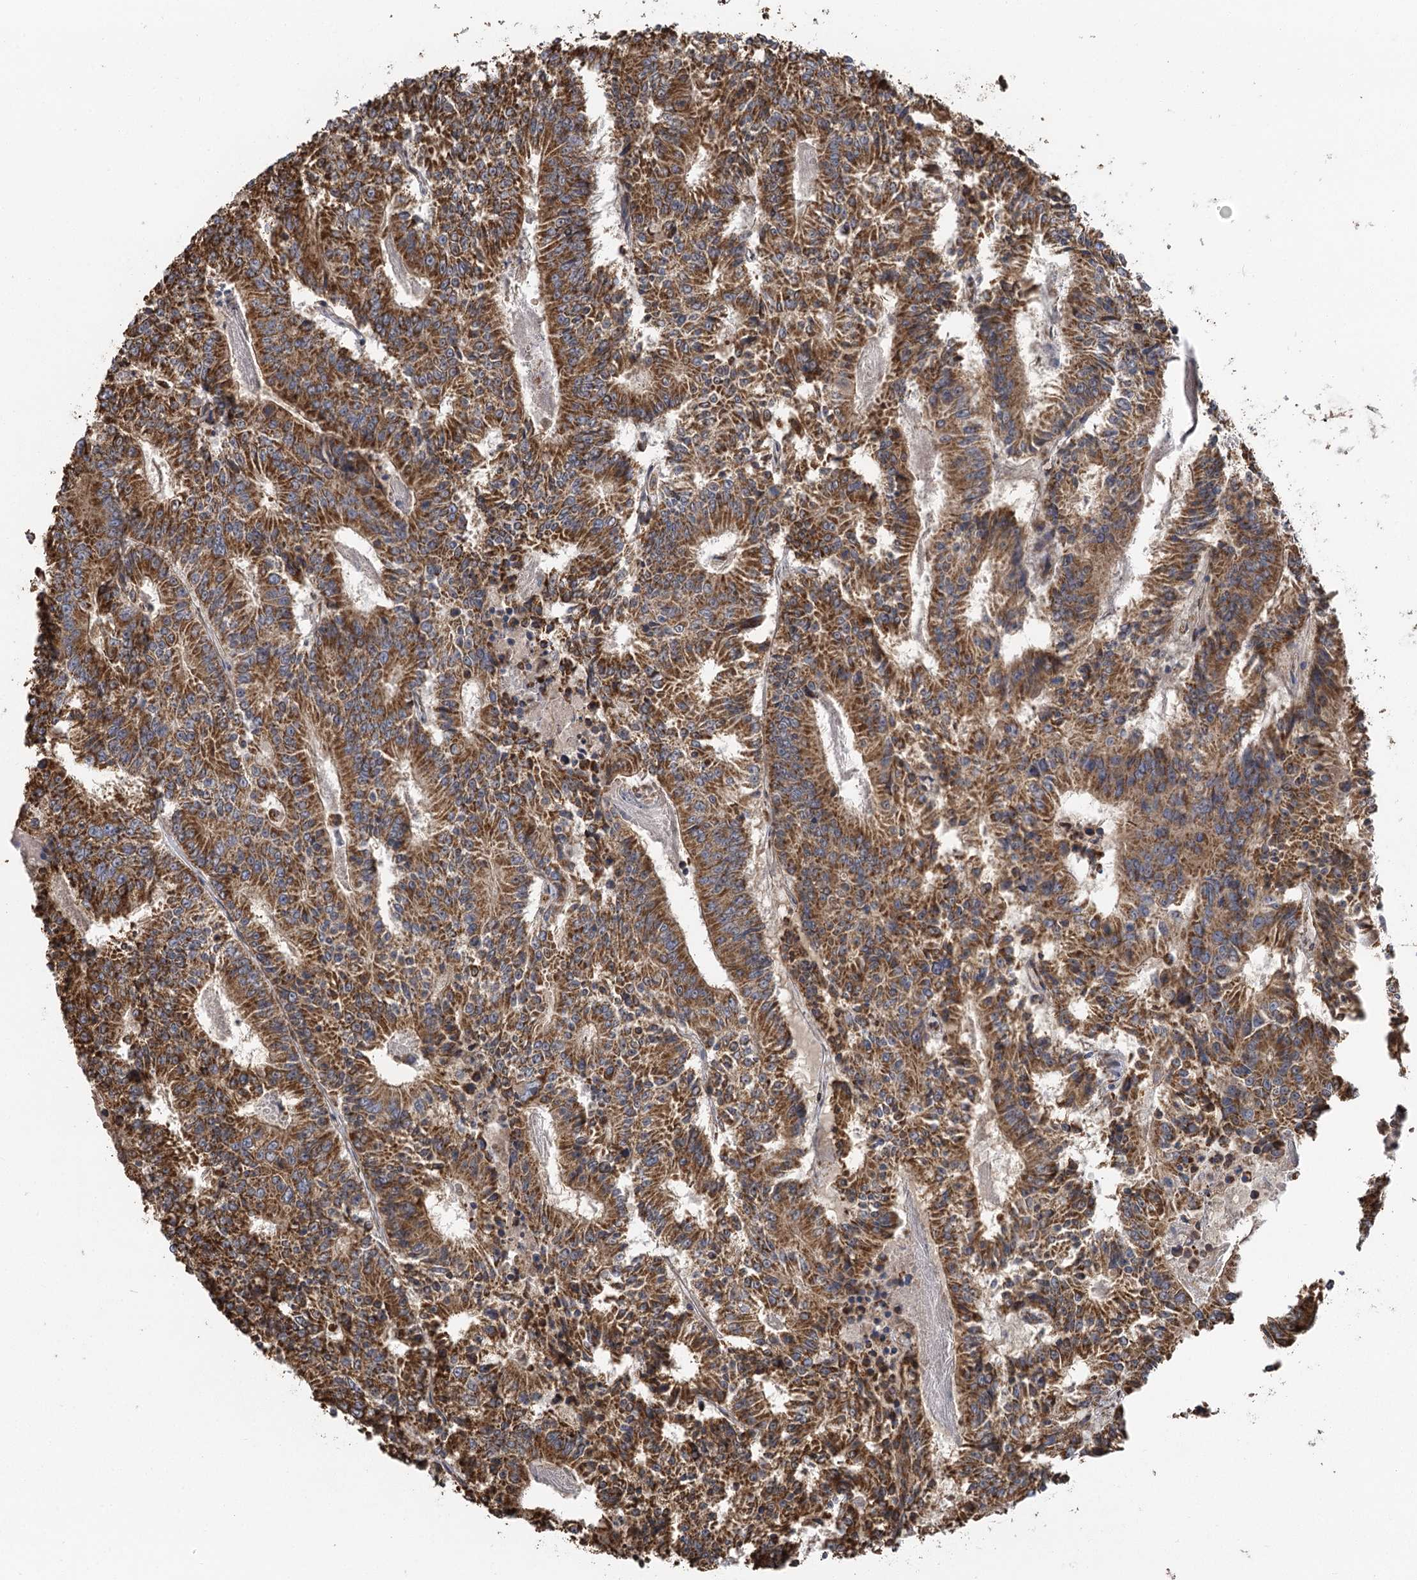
{"staining": {"intensity": "moderate", "quantity": ">75%", "location": "cytoplasmic/membranous"}, "tissue": "colorectal cancer", "cell_type": "Tumor cells", "image_type": "cancer", "snomed": [{"axis": "morphology", "description": "Adenocarcinoma, NOS"}, {"axis": "topography", "description": "Colon"}], "caption": "Protein expression by immunohistochemistry (IHC) exhibits moderate cytoplasmic/membranous expression in about >75% of tumor cells in colorectal cancer. The staining was performed using DAB (3,3'-diaminobenzidine), with brown indicating positive protein expression. Nuclei are stained blue with hematoxylin.", "gene": "IL11RA", "patient": {"sex": "male", "age": 83}}